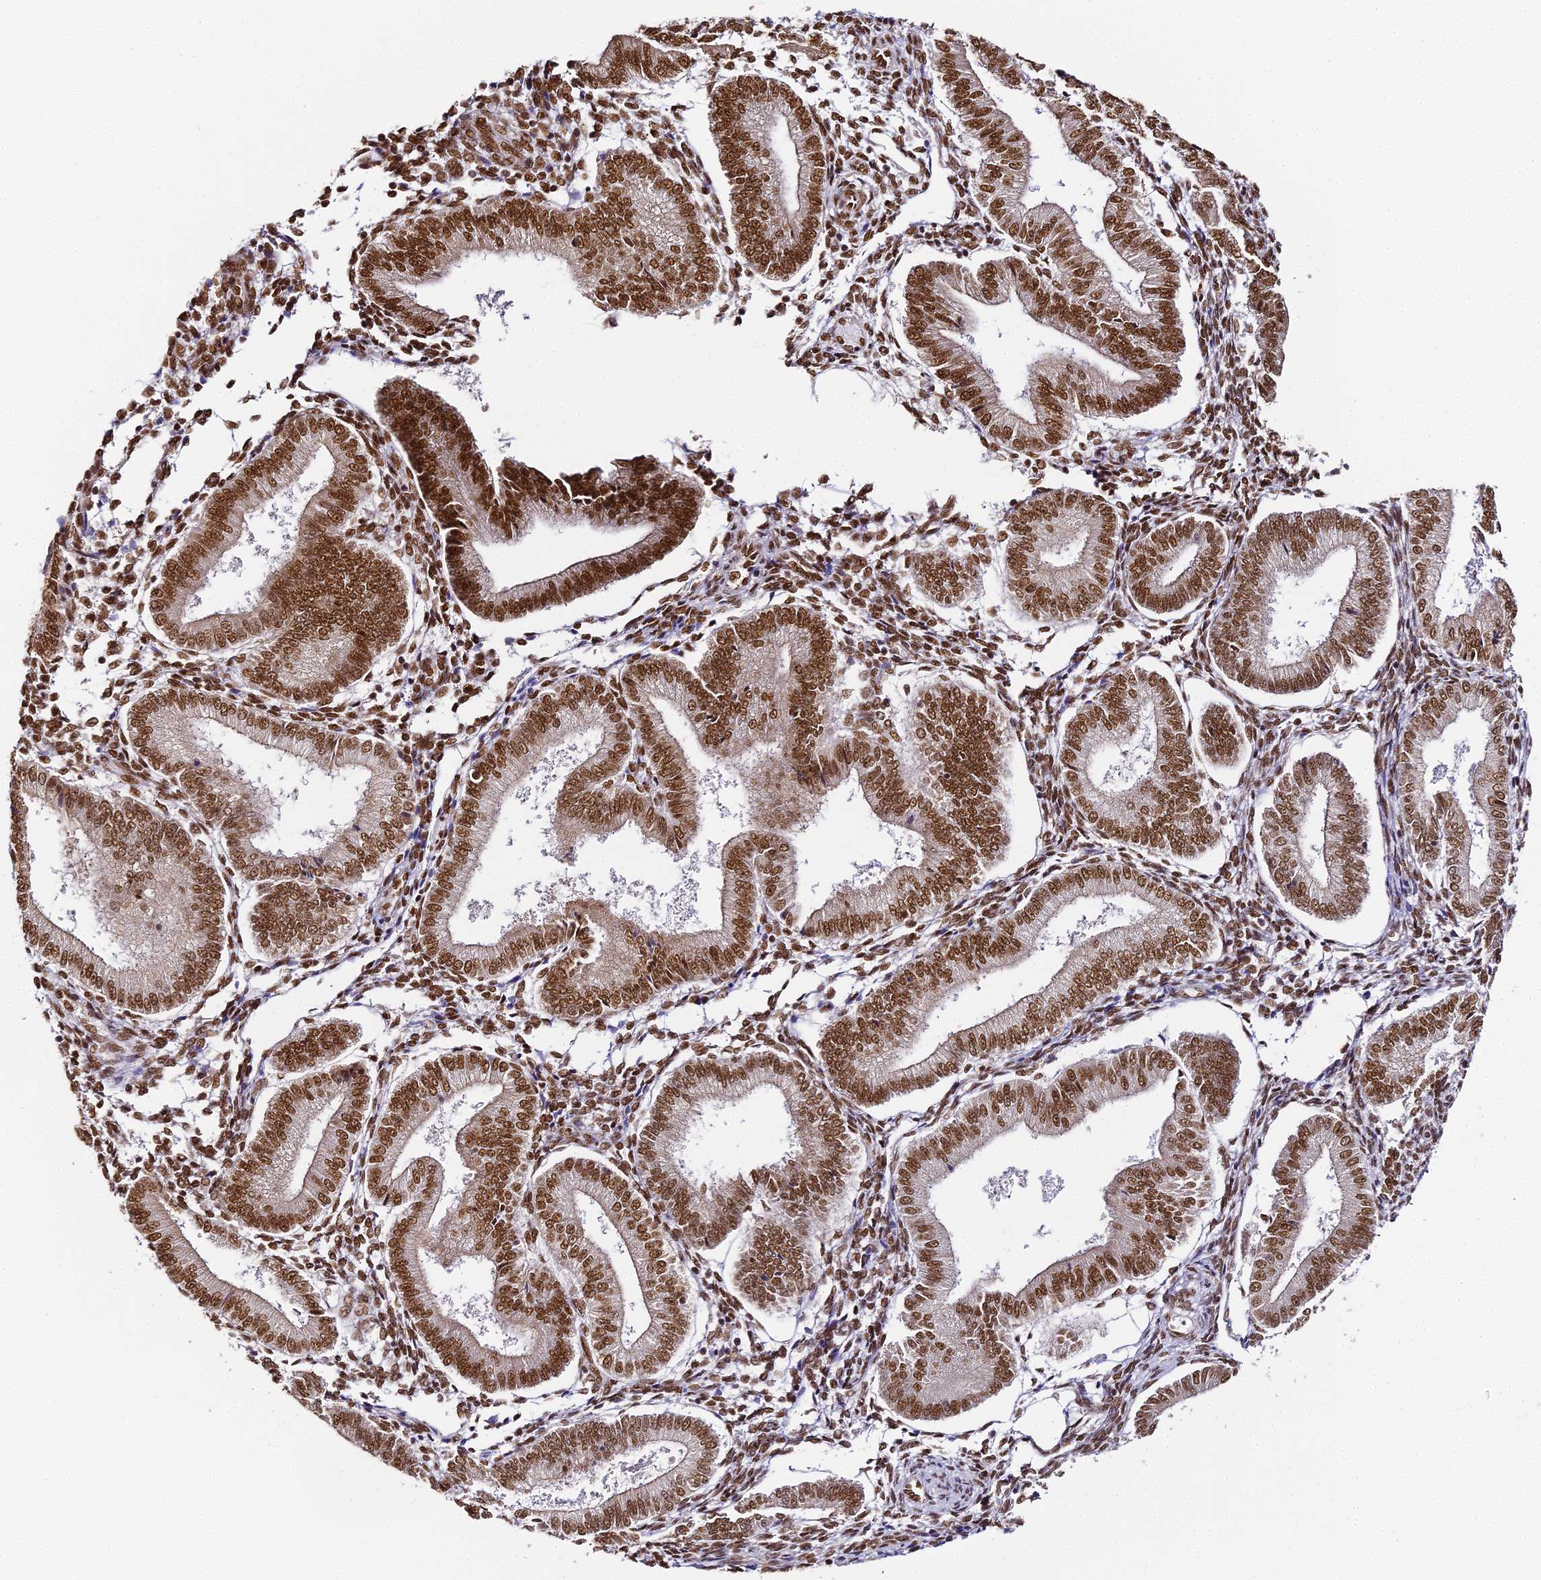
{"staining": {"intensity": "moderate", "quantity": ">75%", "location": "nuclear"}, "tissue": "endometrium", "cell_type": "Cells in endometrial stroma", "image_type": "normal", "snomed": [{"axis": "morphology", "description": "Normal tissue, NOS"}, {"axis": "topography", "description": "Endometrium"}], "caption": "A high-resolution micrograph shows immunohistochemistry (IHC) staining of unremarkable endometrium, which demonstrates moderate nuclear positivity in about >75% of cells in endometrial stroma.", "gene": "HNRNPA1", "patient": {"sex": "female", "age": 39}}